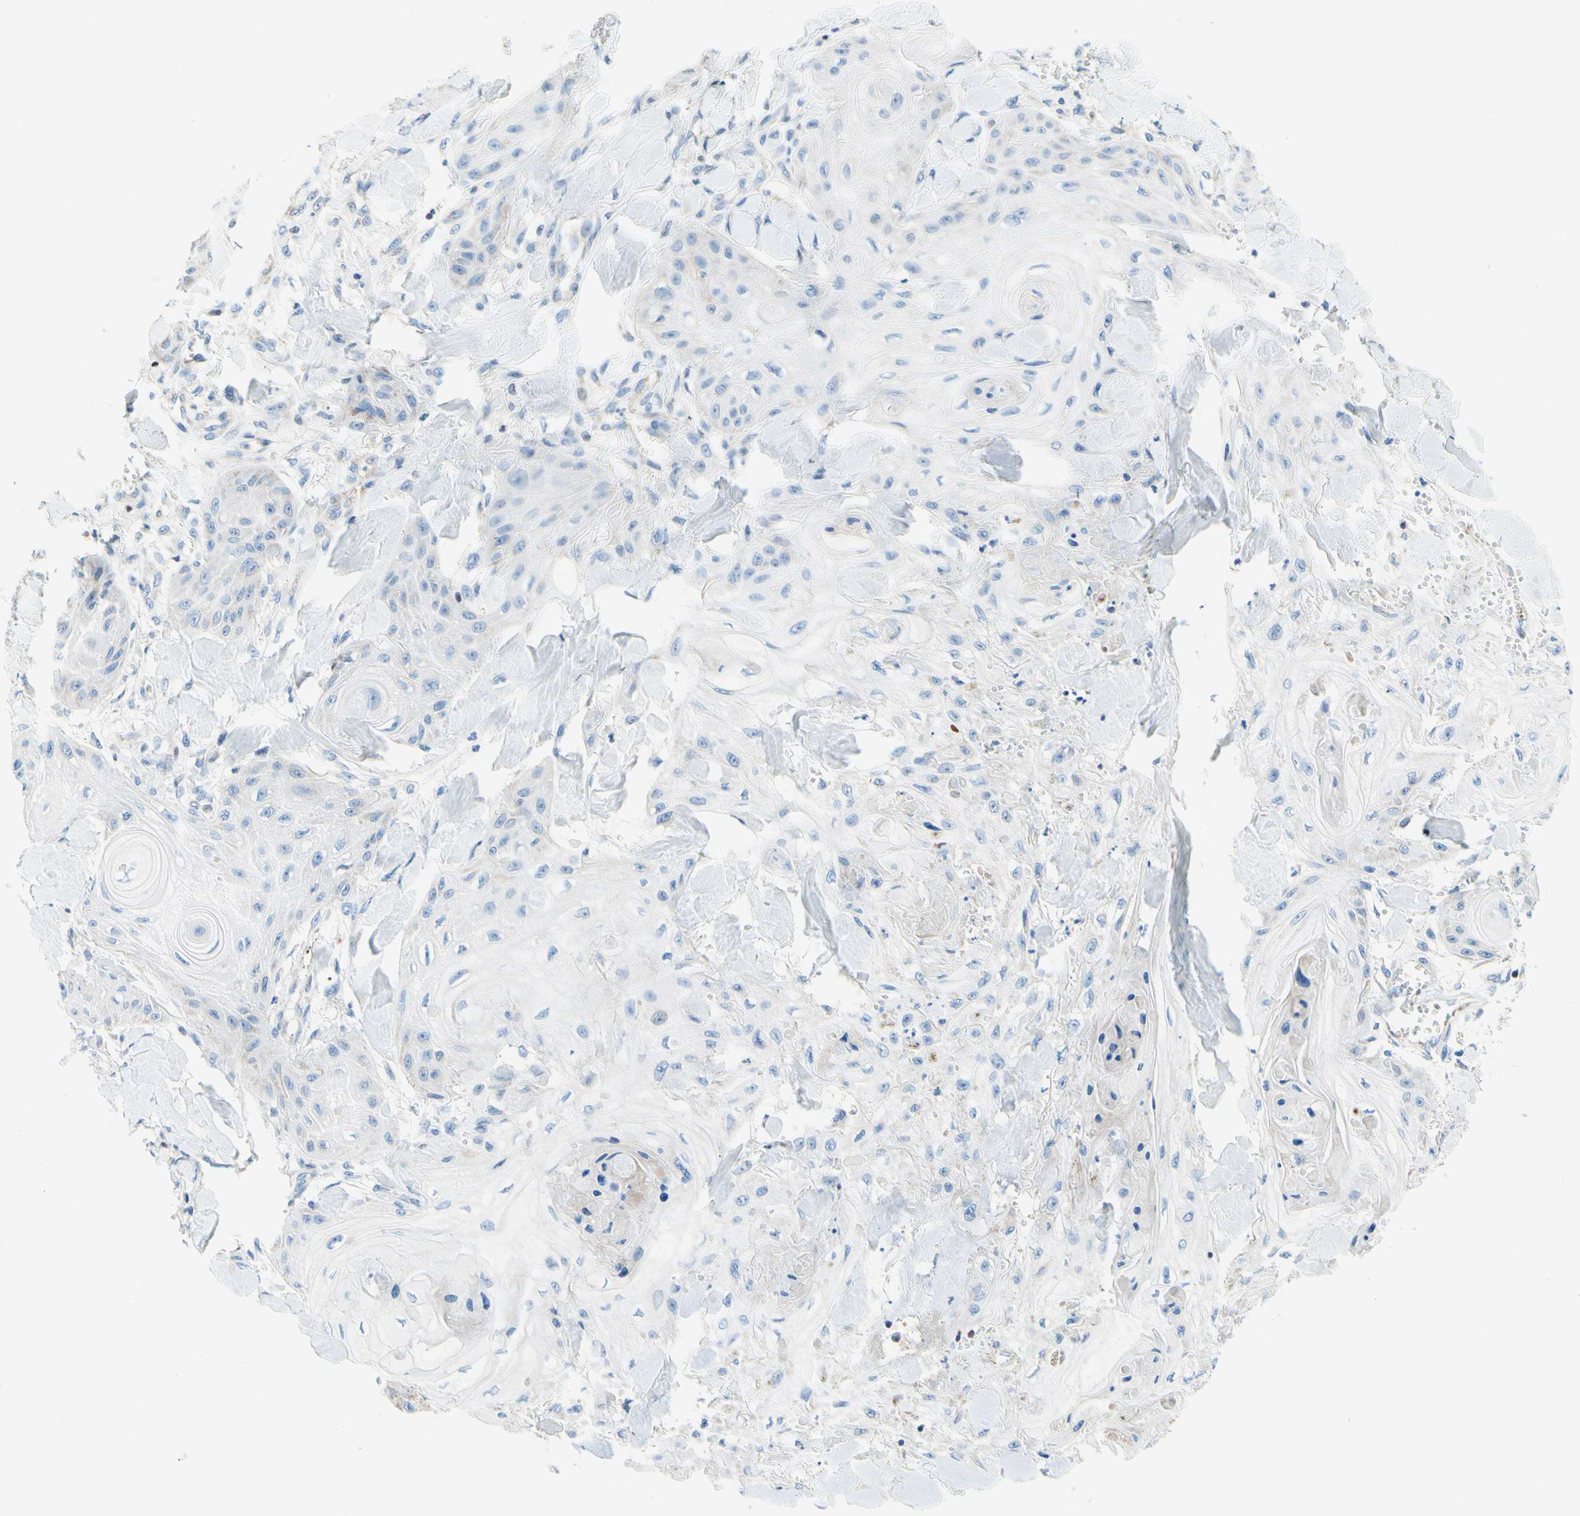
{"staining": {"intensity": "negative", "quantity": "none", "location": "none"}, "tissue": "skin cancer", "cell_type": "Tumor cells", "image_type": "cancer", "snomed": [{"axis": "morphology", "description": "Squamous cell carcinoma, NOS"}, {"axis": "topography", "description": "Skin"}], "caption": "High power microscopy micrograph of an immunohistochemistry histopathology image of squamous cell carcinoma (skin), revealing no significant staining in tumor cells. Brightfield microscopy of immunohistochemistry stained with DAB (brown) and hematoxylin (blue), captured at high magnification.", "gene": "CBX7", "patient": {"sex": "male", "age": 74}}